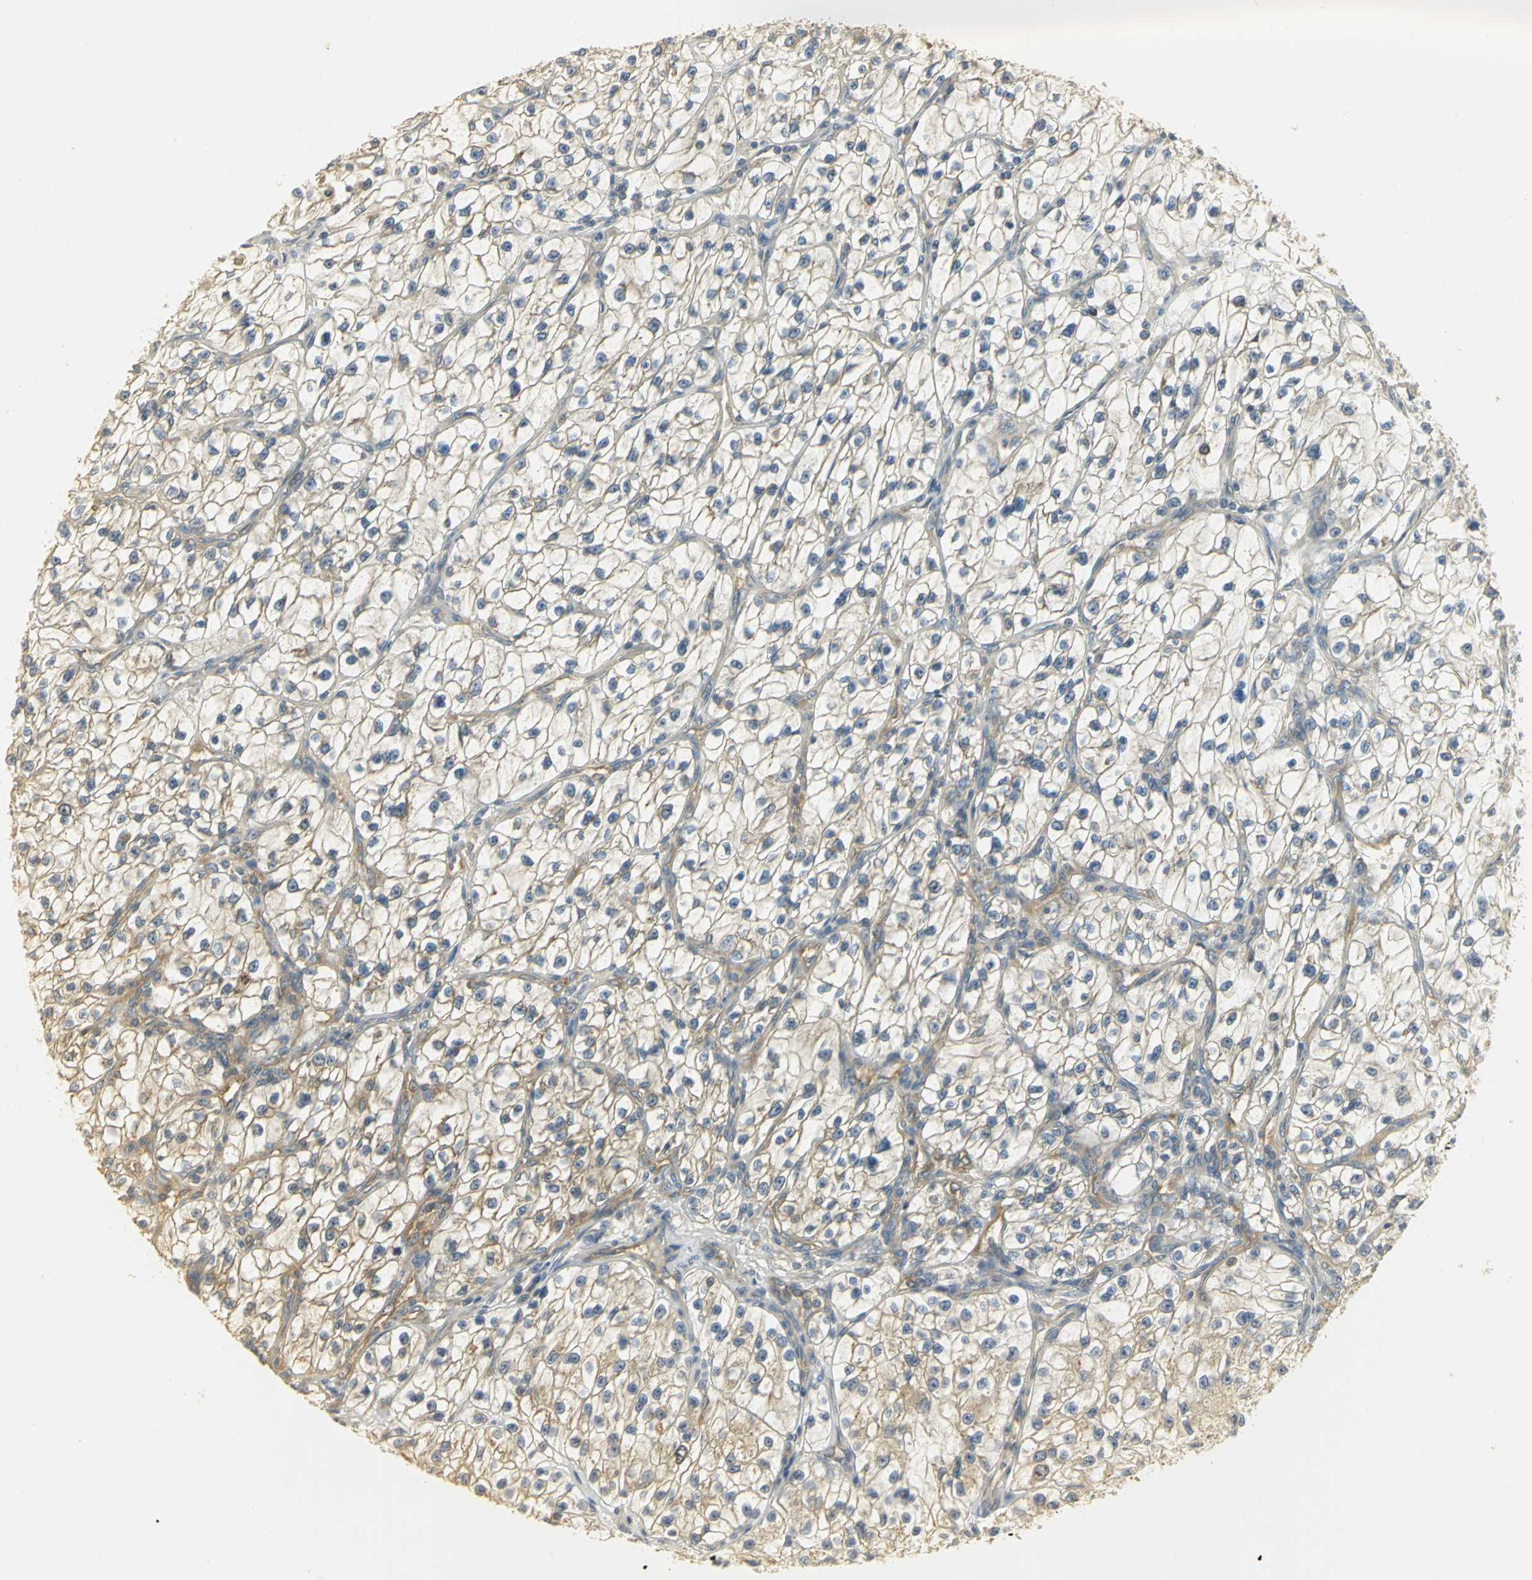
{"staining": {"intensity": "moderate", "quantity": ">75%", "location": "cytoplasmic/membranous"}, "tissue": "renal cancer", "cell_type": "Tumor cells", "image_type": "cancer", "snomed": [{"axis": "morphology", "description": "Adenocarcinoma, NOS"}, {"axis": "topography", "description": "Kidney"}], "caption": "IHC of renal cancer (adenocarcinoma) shows medium levels of moderate cytoplasmic/membranous expression in approximately >75% of tumor cells.", "gene": "RARS1", "patient": {"sex": "female", "age": 57}}